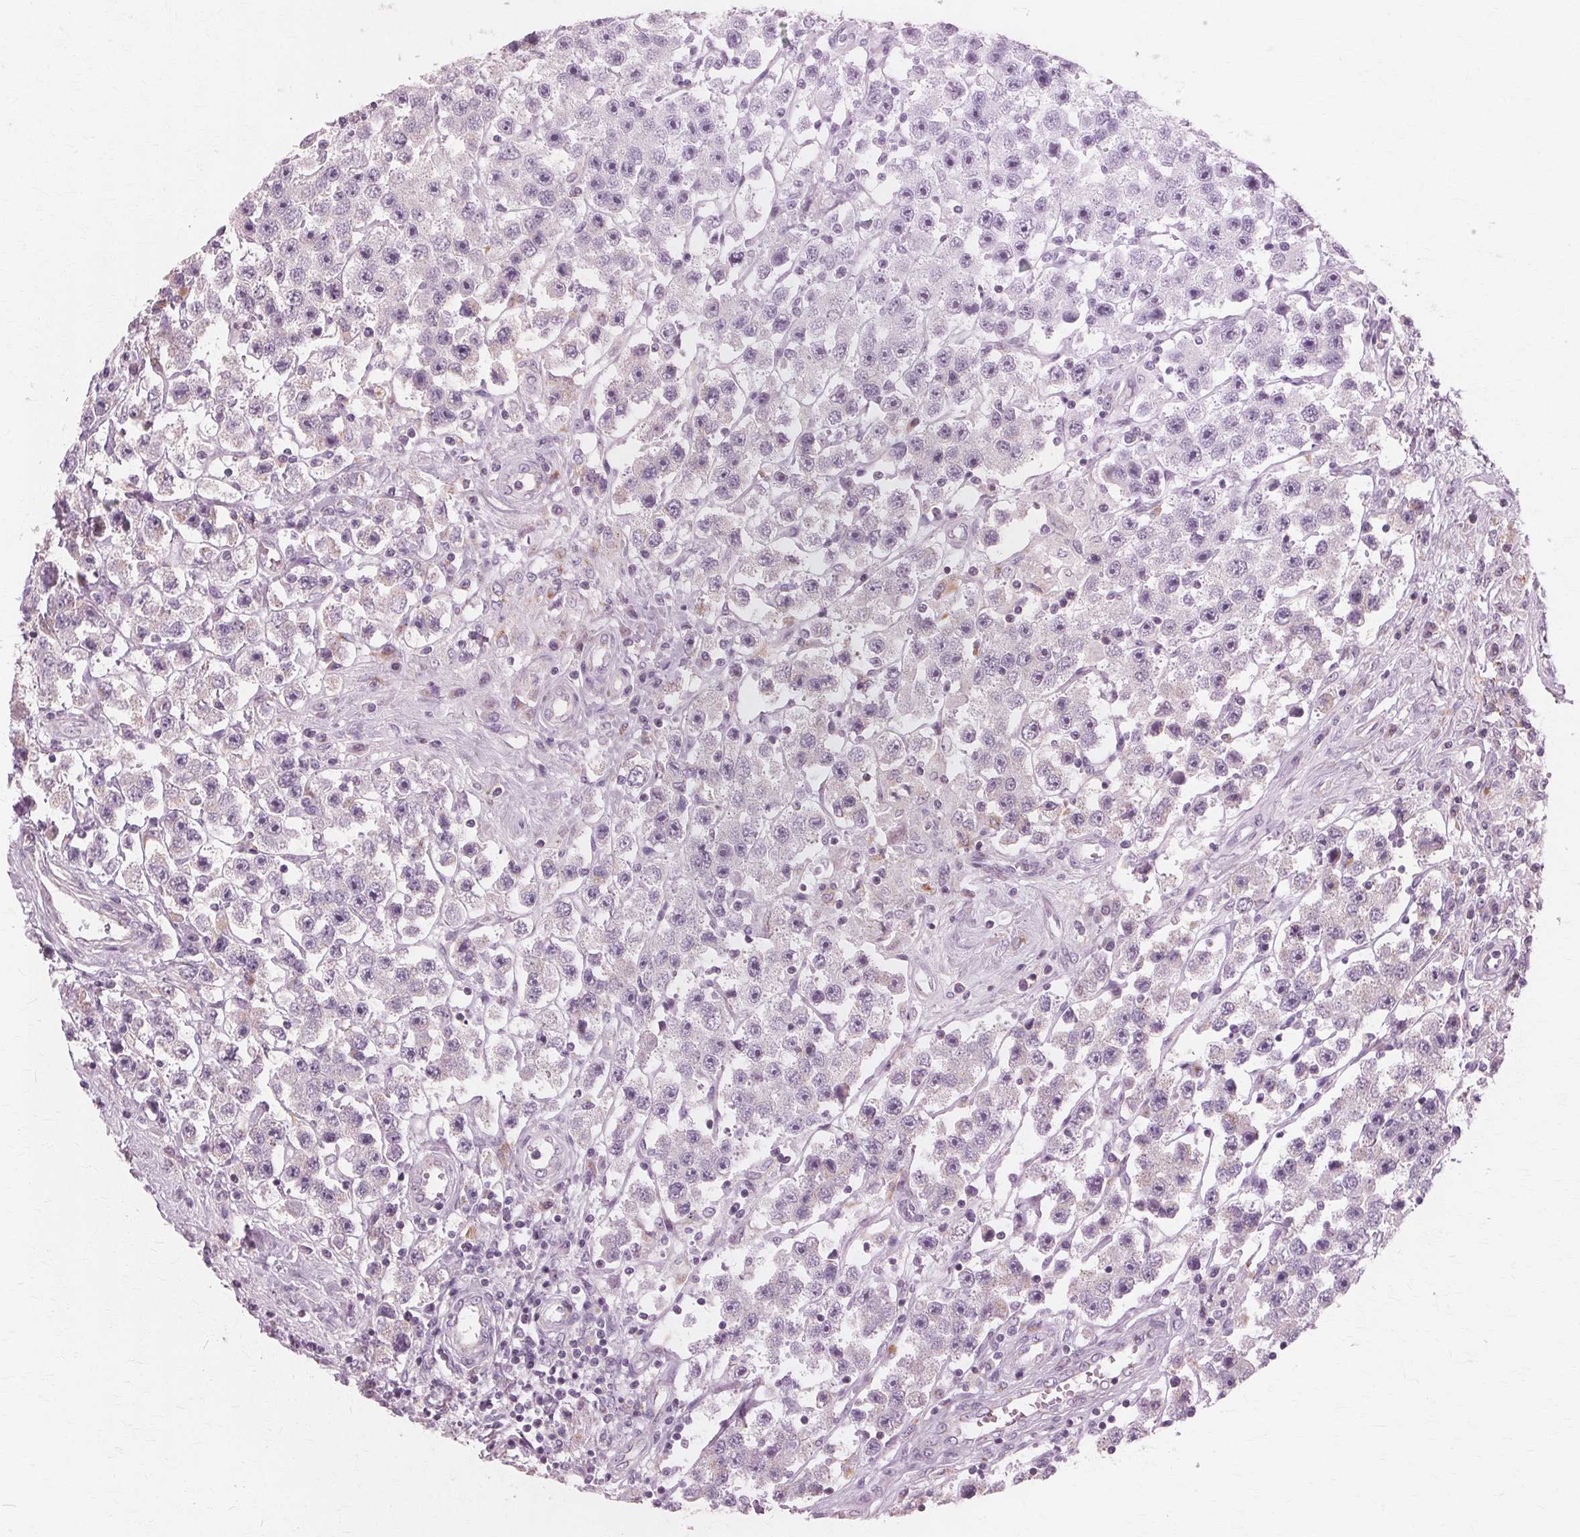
{"staining": {"intensity": "negative", "quantity": "none", "location": "none"}, "tissue": "testis cancer", "cell_type": "Tumor cells", "image_type": "cancer", "snomed": [{"axis": "morphology", "description": "Seminoma, NOS"}, {"axis": "topography", "description": "Testis"}], "caption": "This is an immunohistochemistry (IHC) image of human testis seminoma. There is no positivity in tumor cells.", "gene": "DNASE2", "patient": {"sex": "male", "age": 45}}